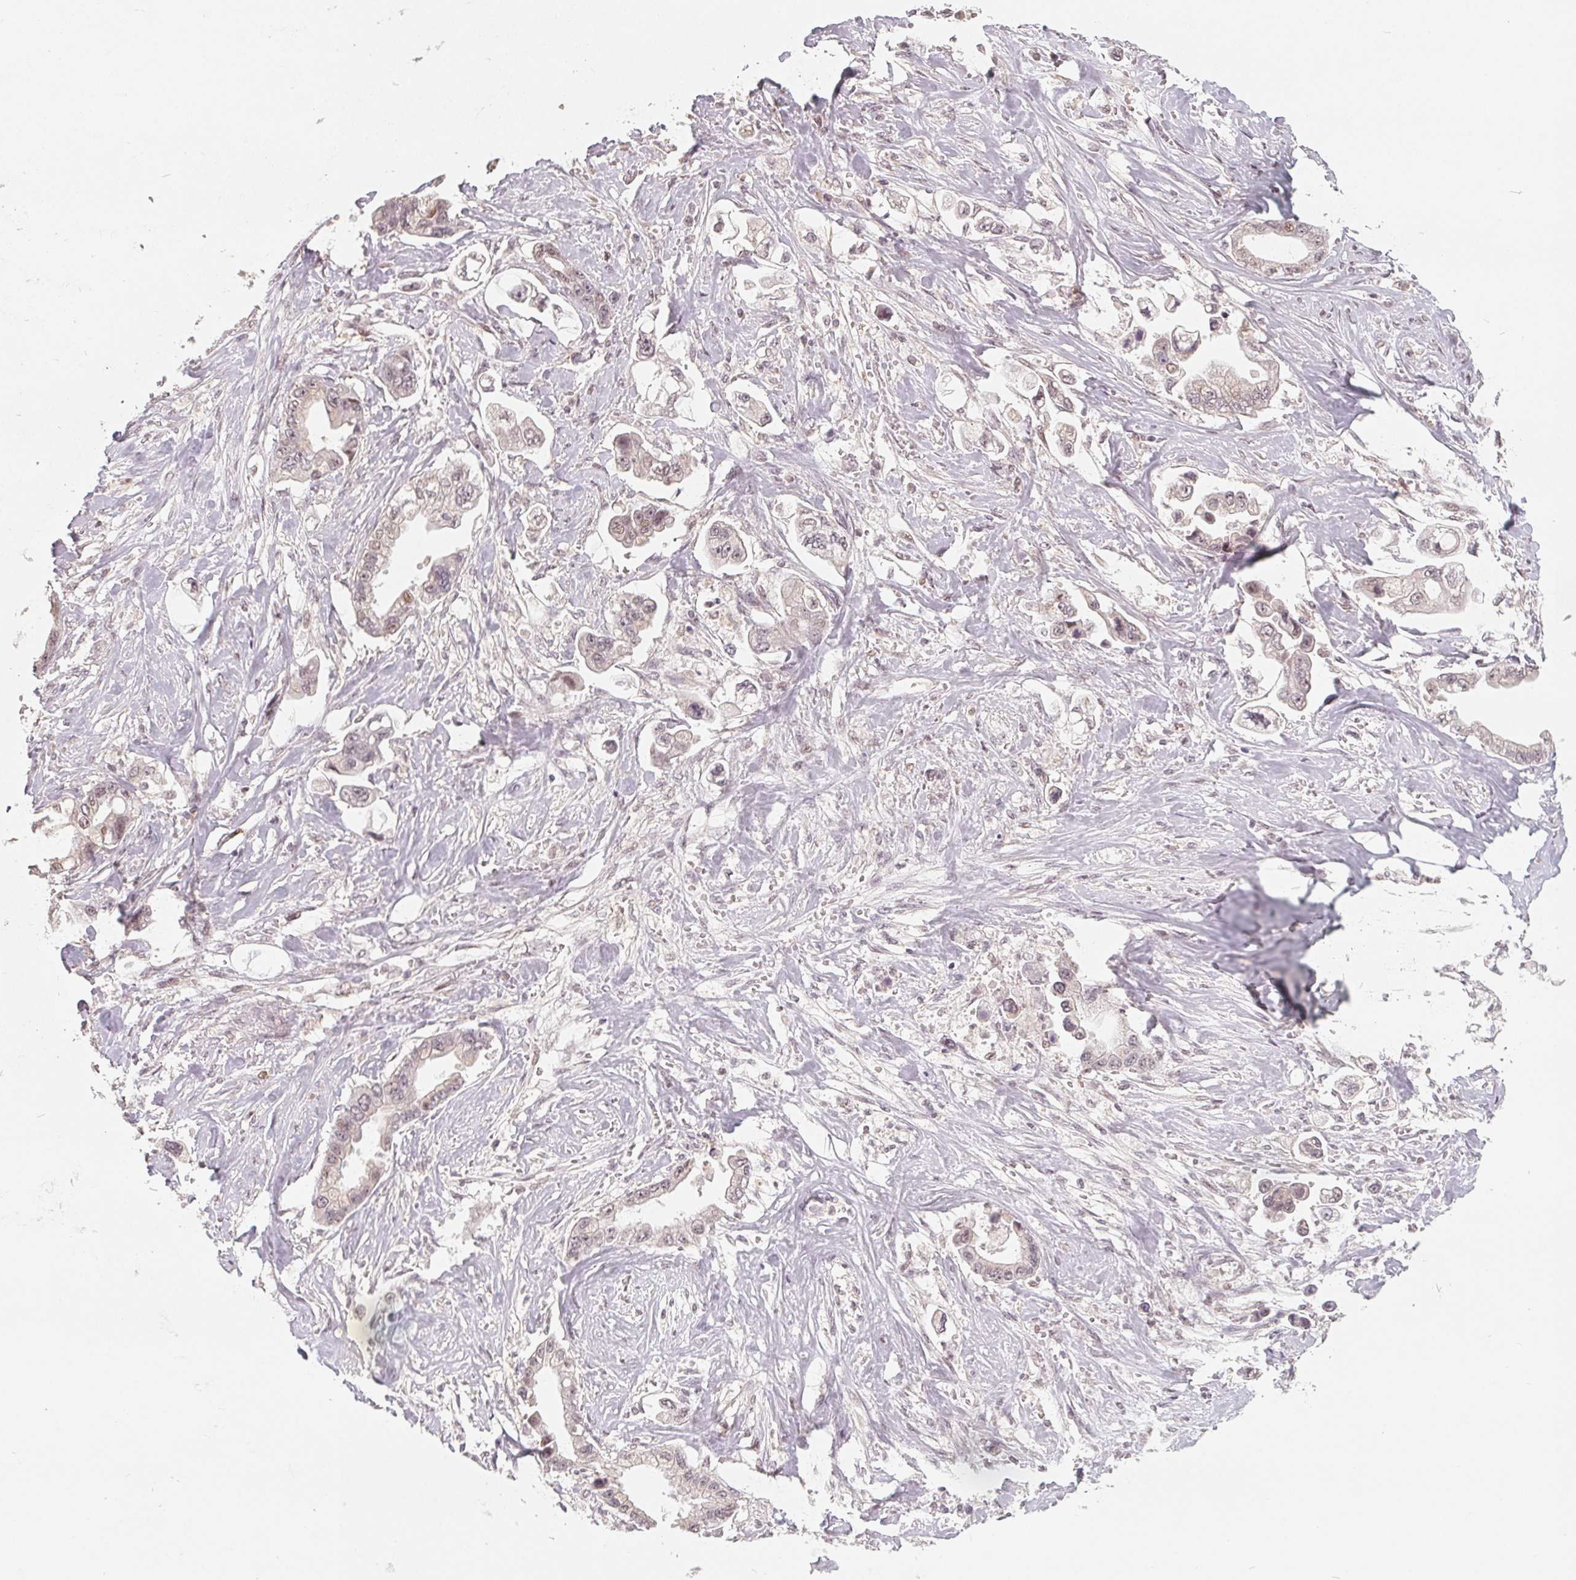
{"staining": {"intensity": "weak", "quantity": "<25%", "location": "nuclear"}, "tissue": "stomach cancer", "cell_type": "Tumor cells", "image_type": "cancer", "snomed": [{"axis": "morphology", "description": "Adenocarcinoma, NOS"}, {"axis": "topography", "description": "Stomach"}], "caption": "The immunohistochemistry photomicrograph has no significant positivity in tumor cells of stomach adenocarcinoma tissue.", "gene": "CCDC138", "patient": {"sex": "male", "age": 62}}